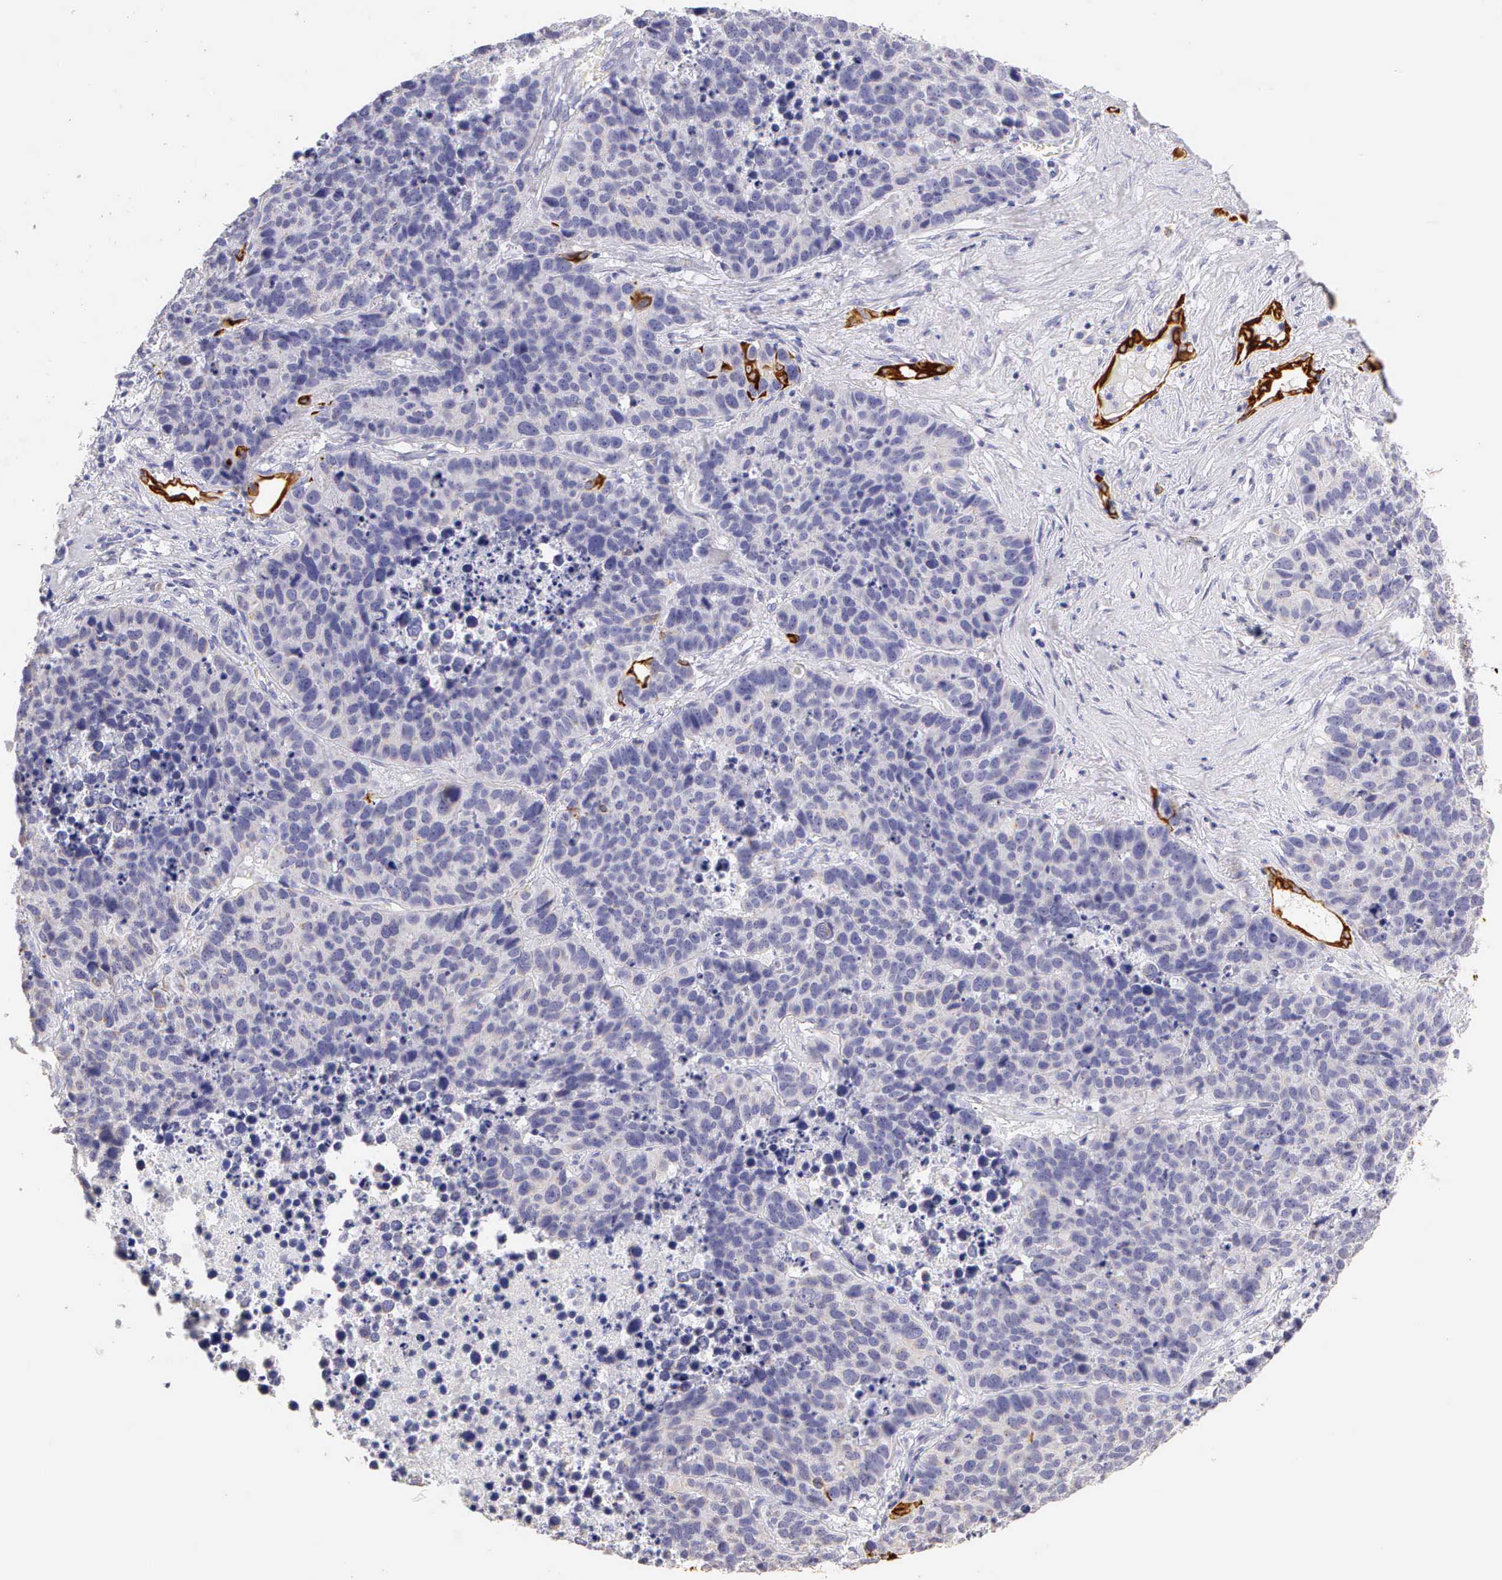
{"staining": {"intensity": "negative", "quantity": "none", "location": "none"}, "tissue": "lung cancer", "cell_type": "Tumor cells", "image_type": "cancer", "snomed": [{"axis": "morphology", "description": "Carcinoid, malignant, NOS"}, {"axis": "topography", "description": "Lung"}], "caption": "Immunohistochemistry image of neoplastic tissue: human lung cancer stained with DAB reveals no significant protein positivity in tumor cells. Brightfield microscopy of immunohistochemistry (IHC) stained with DAB (brown) and hematoxylin (blue), captured at high magnification.", "gene": "KRT17", "patient": {"sex": "male", "age": 60}}